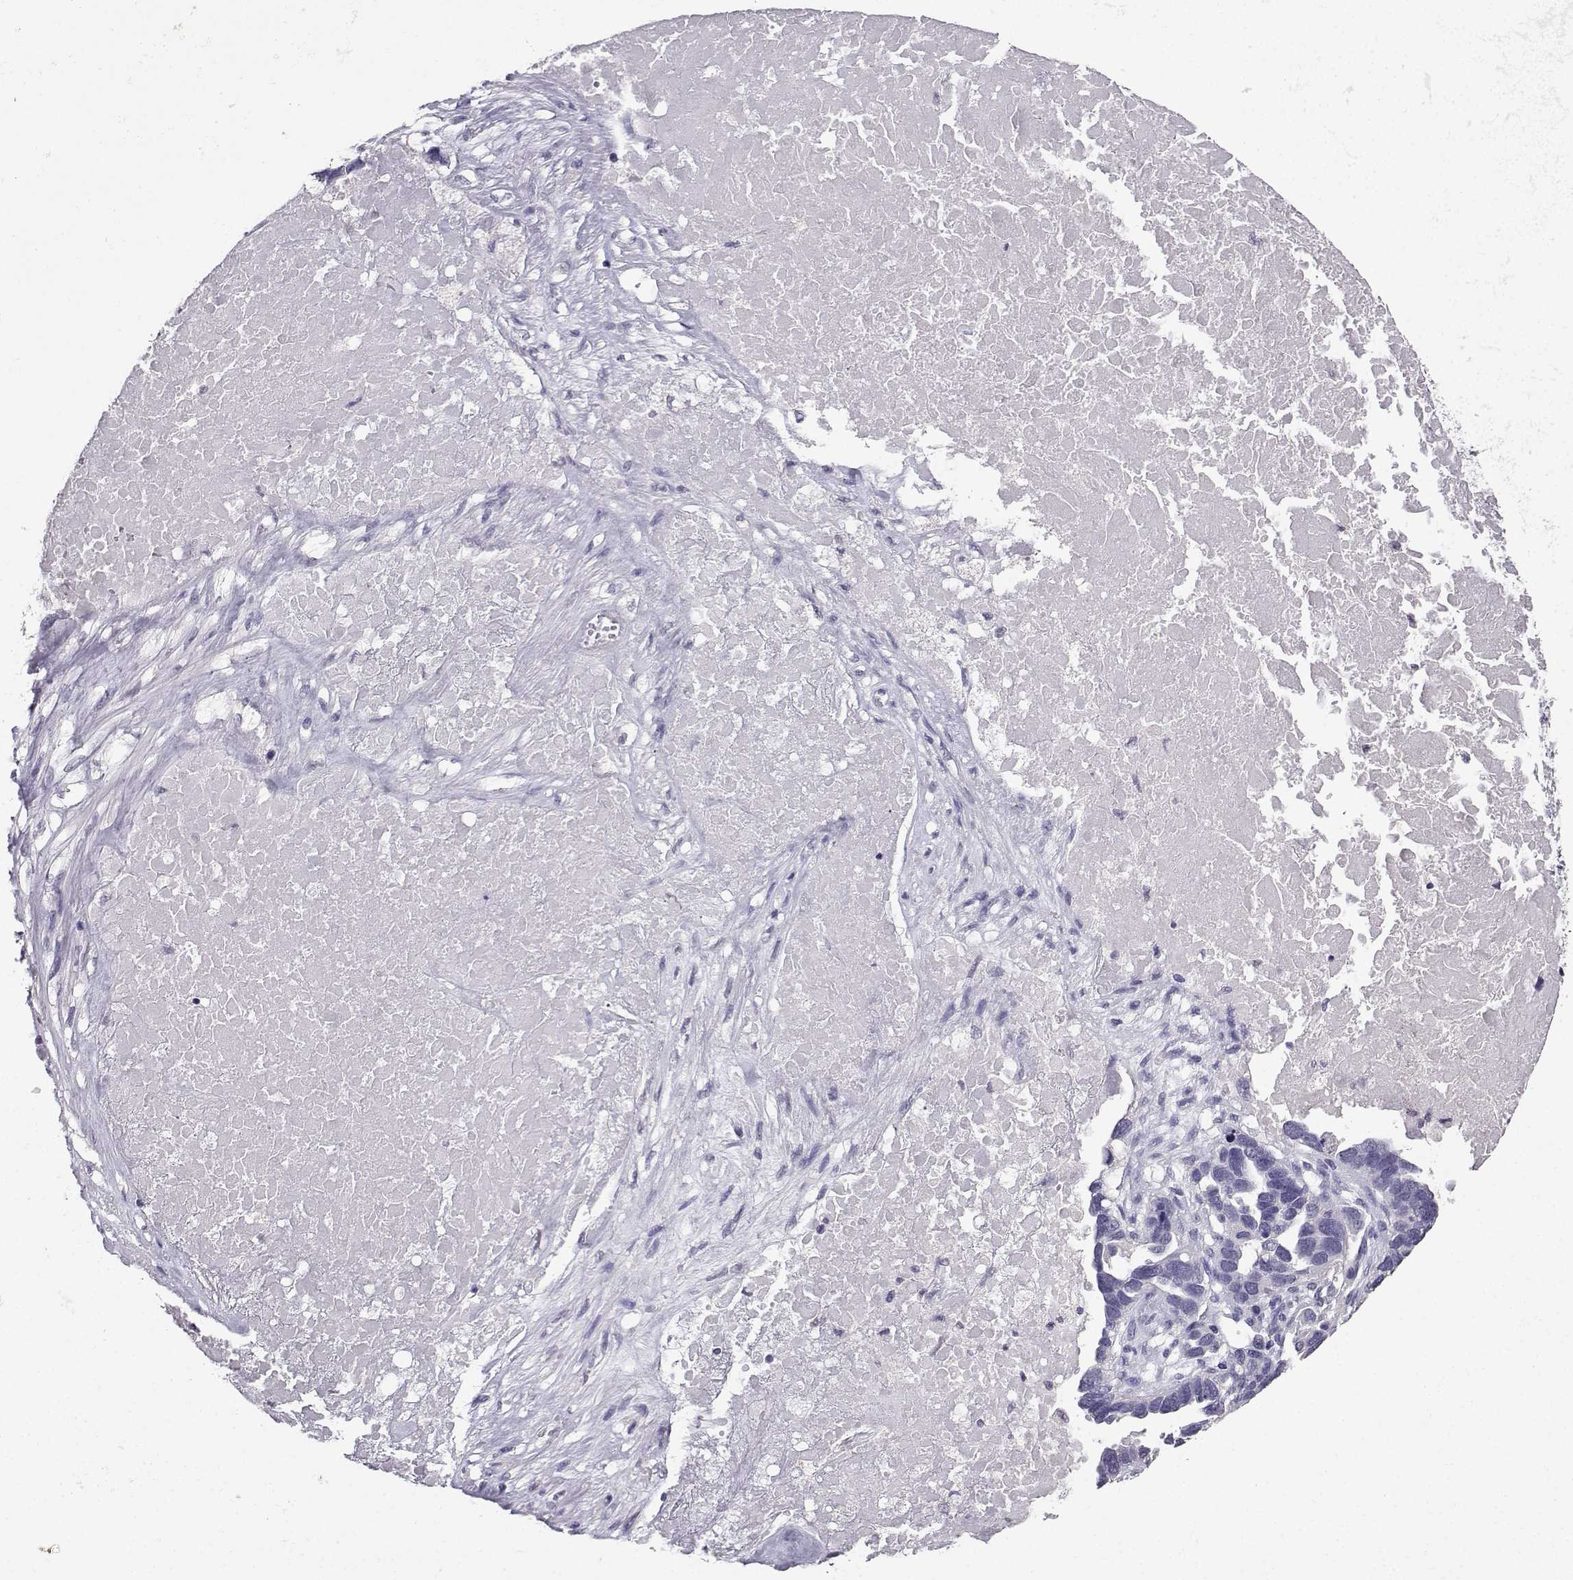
{"staining": {"intensity": "negative", "quantity": "none", "location": "none"}, "tissue": "ovarian cancer", "cell_type": "Tumor cells", "image_type": "cancer", "snomed": [{"axis": "morphology", "description": "Cystadenocarcinoma, serous, NOS"}, {"axis": "topography", "description": "Ovary"}], "caption": "IHC of human ovarian cancer demonstrates no positivity in tumor cells.", "gene": "SPAG11B", "patient": {"sex": "female", "age": 54}}